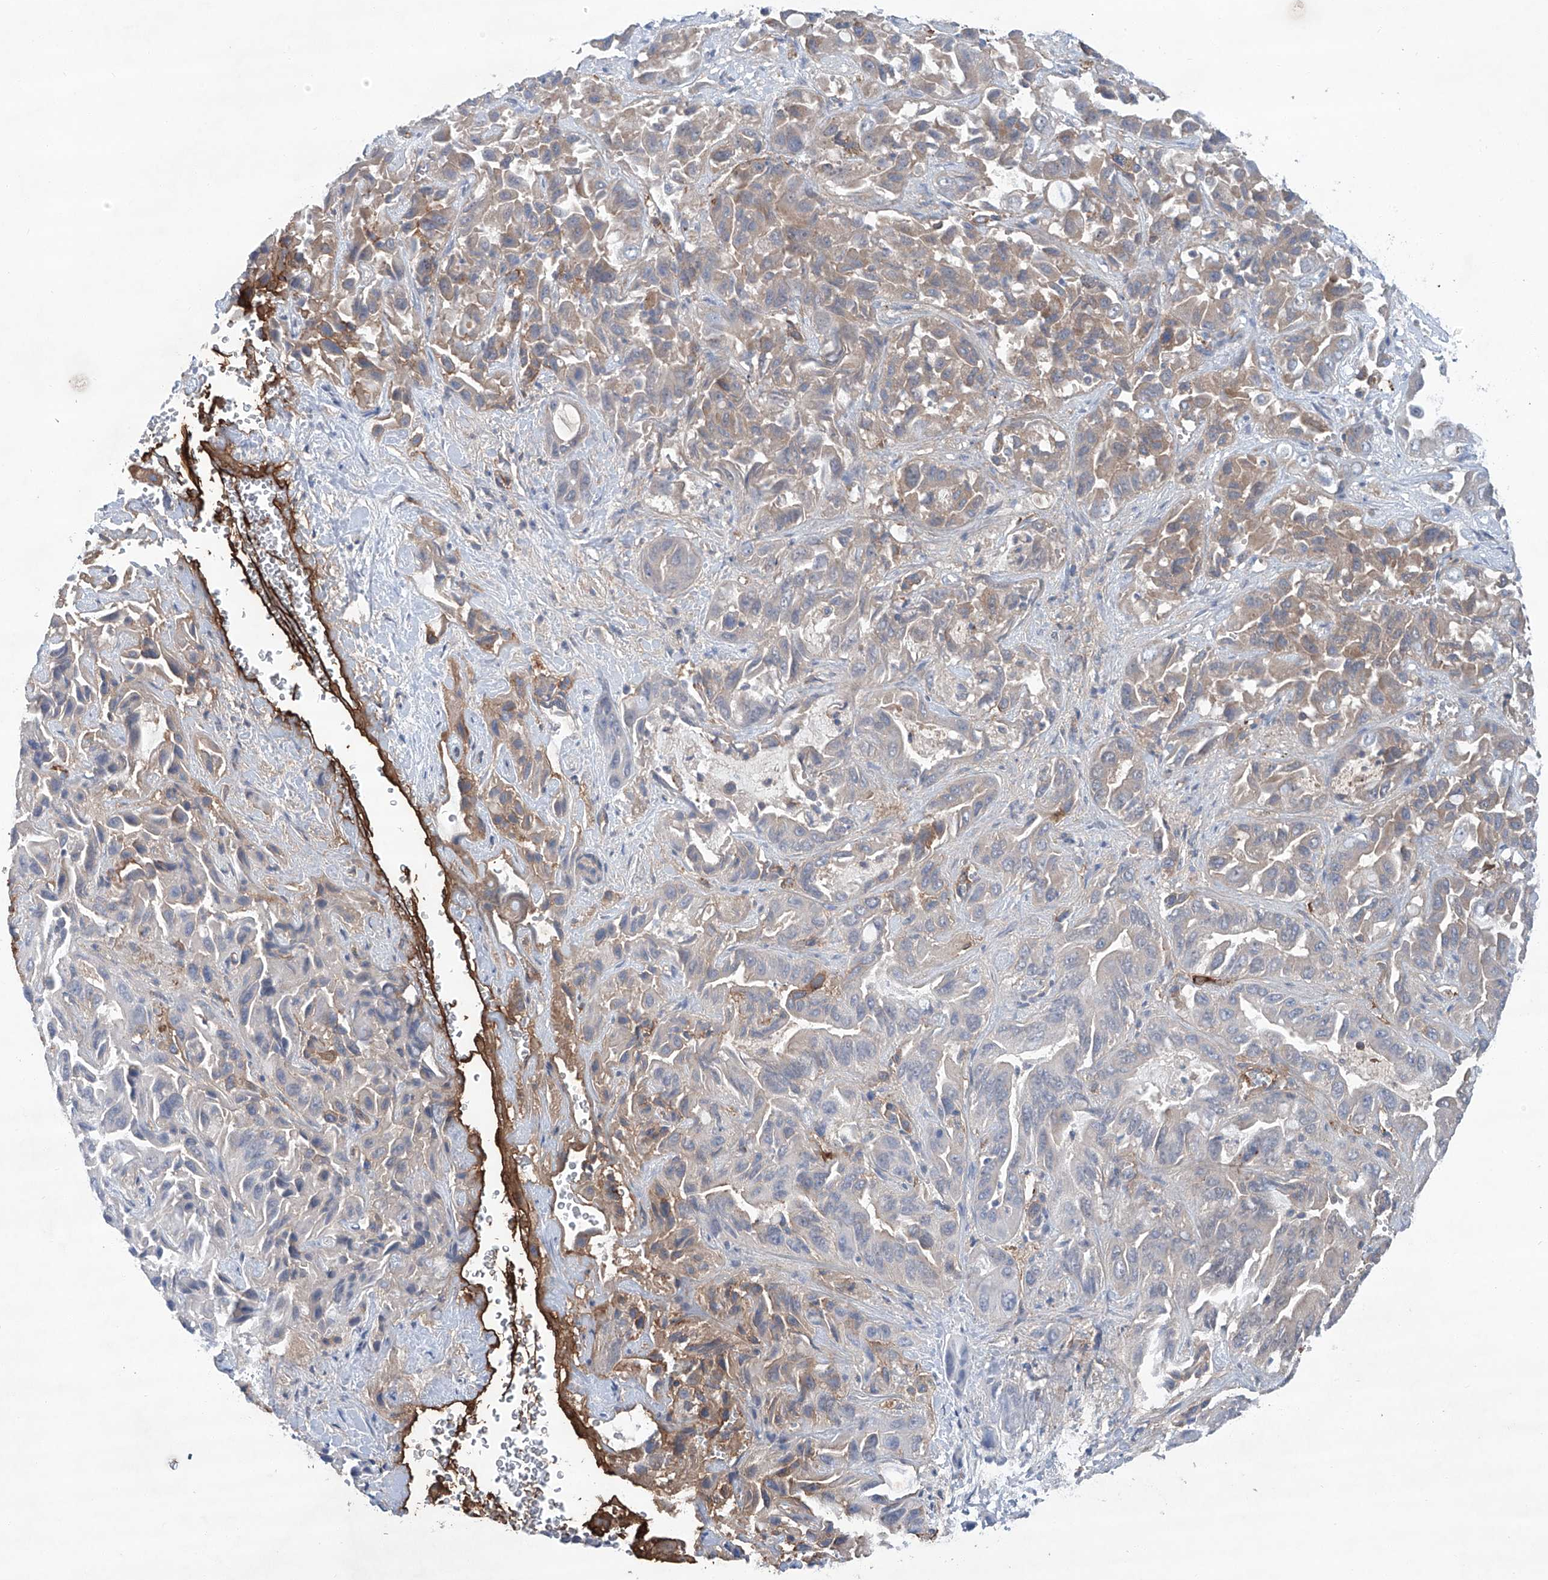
{"staining": {"intensity": "moderate", "quantity": "<25%", "location": "cytoplasmic/membranous"}, "tissue": "liver cancer", "cell_type": "Tumor cells", "image_type": "cancer", "snomed": [{"axis": "morphology", "description": "Cholangiocarcinoma"}, {"axis": "topography", "description": "Liver"}], "caption": "Immunohistochemistry (IHC) of liver cancer demonstrates low levels of moderate cytoplasmic/membranous positivity in approximately <25% of tumor cells.", "gene": "SIX4", "patient": {"sex": "female", "age": 52}}